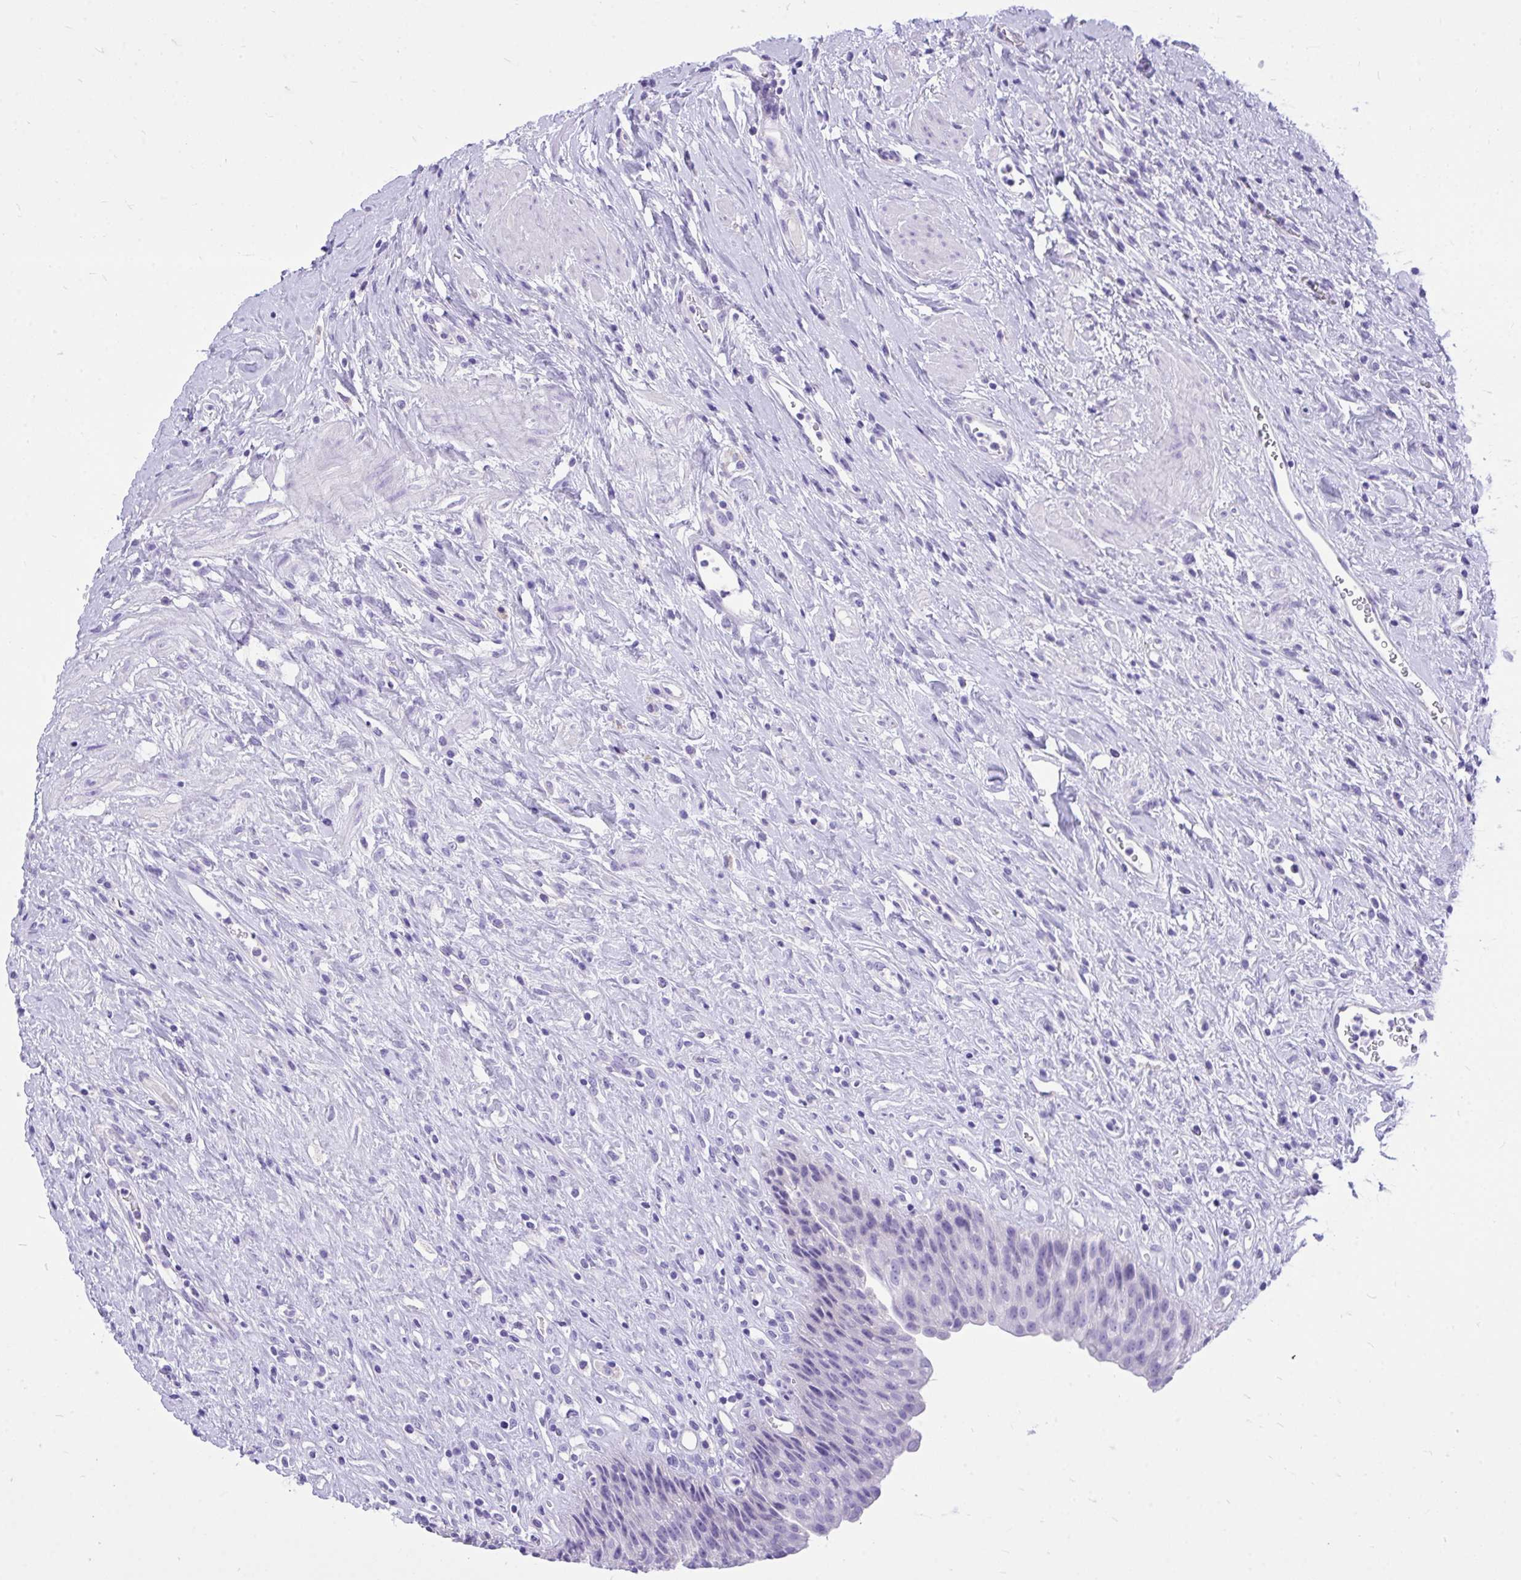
{"staining": {"intensity": "negative", "quantity": "none", "location": "none"}, "tissue": "urinary bladder", "cell_type": "Urothelial cells", "image_type": "normal", "snomed": [{"axis": "morphology", "description": "Normal tissue, NOS"}, {"axis": "topography", "description": "Urinary bladder"}], "caption": "Urinary bladder was stained to show a protein in brown. There is no significant staining in urothelial cells. (DAB (3,3'-diaminobenzidine) immunohistochemistry (IHC) visualized using brightfield microscopy, high magnification).", "gene": "MON1A", "patient": {"sex": "female", "age": 56}}